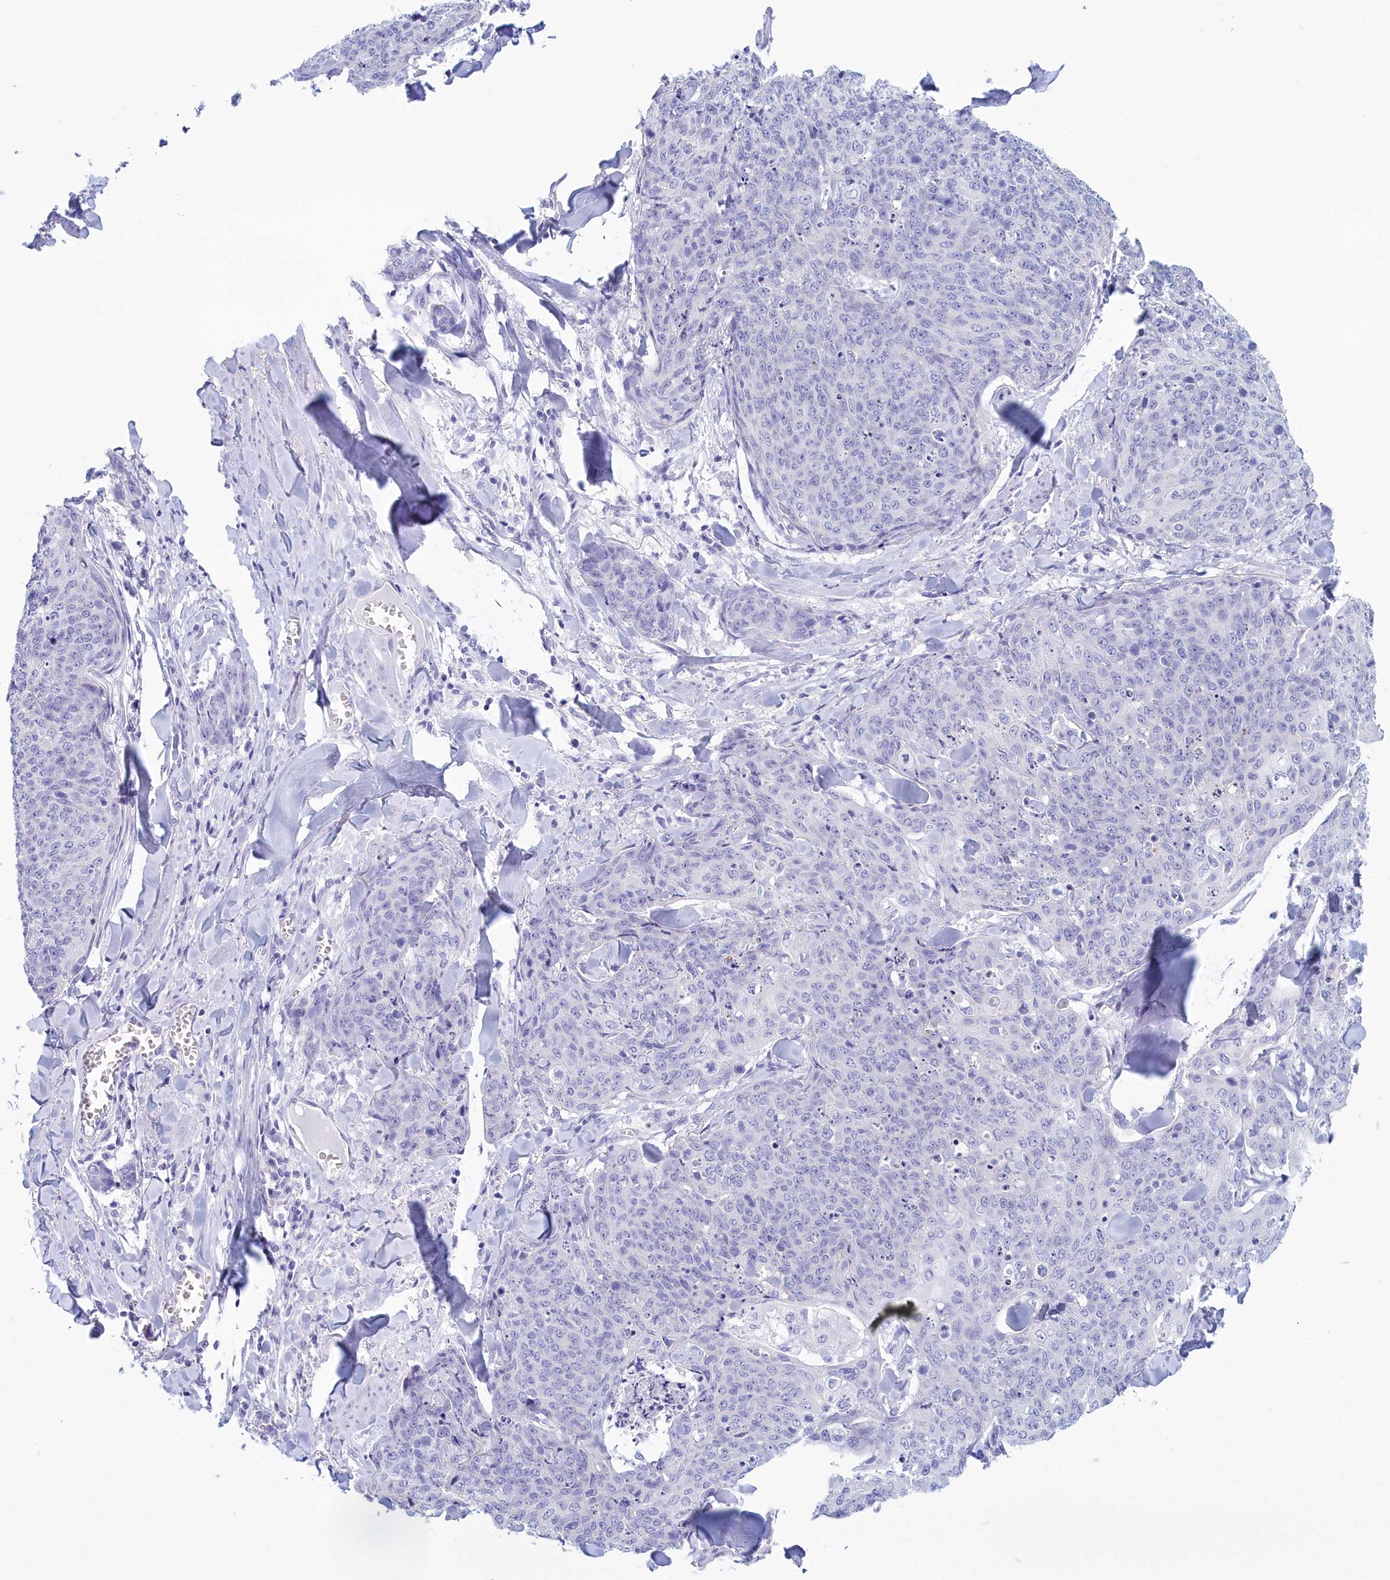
{"staining": {"intensity": "negative", "quantity": "none", "location": "none"}, "tissue": "skin cancer", "cell_type": "Tumor cells", "image_type": "cancer", "snomed": [{"axis": "morphology", "description": "Squamous cell carcinoma, NOS"}, {"axis": "topography", "description": "Skin"}, {"axis": "topography", "description": "Vulva"}], "caption": "This is a histopathology image of IHC staining of skin squamous cell carcinoma, which shows no staining in tumor cells.", "gene": "TMEM97", "patient": {"sex": "female", "age": 85}}